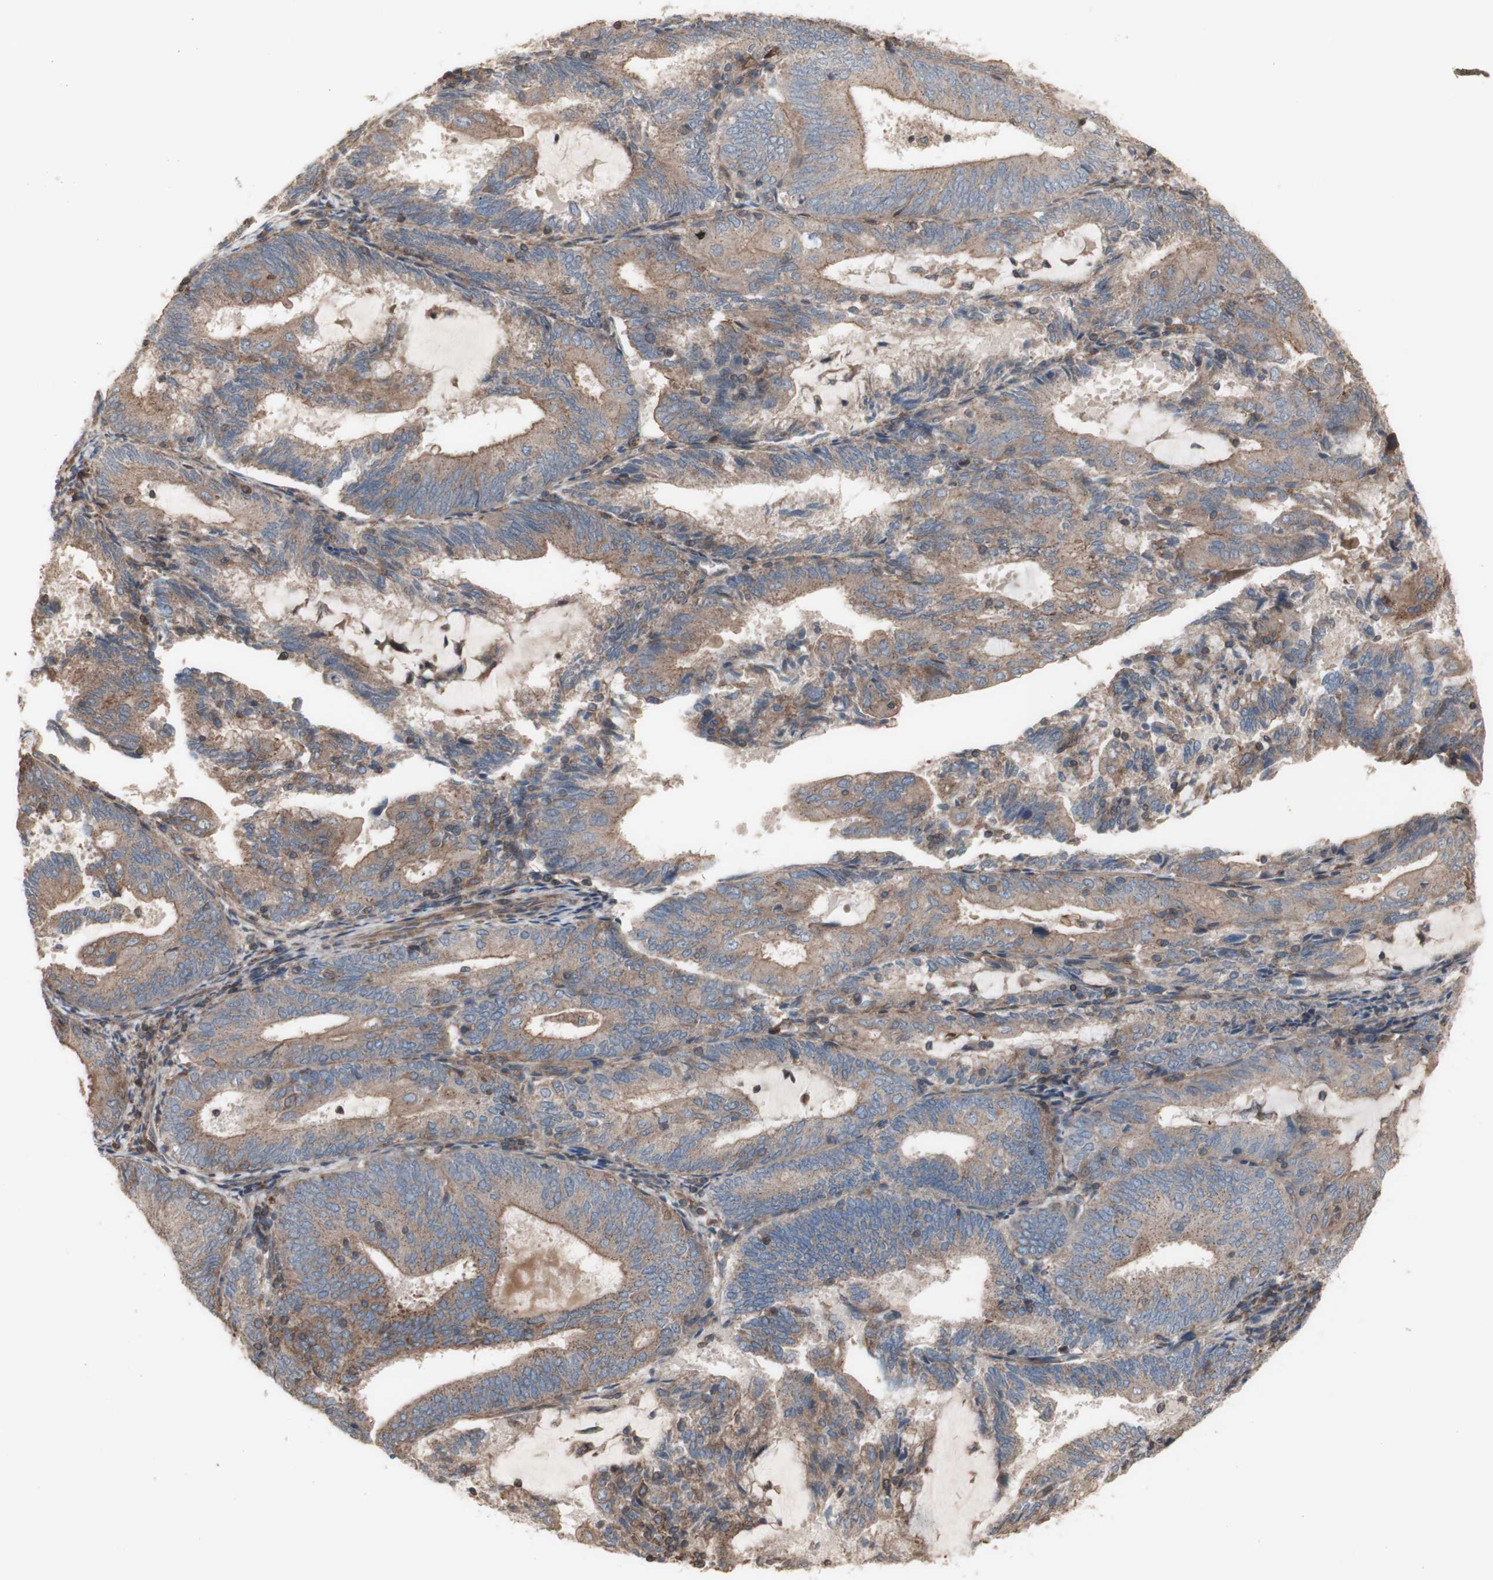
{"staining": {"intensity": "moderate", "quantity": ">75%", "location": "cytoplasmic/membranous"}, "tissue": "endometrial cancer", "cell_type": "Tumor cells", "image_type": "cancer", "snomed": [{"axis": "morphology", "description": "Adenocarcinoma, NOS"}, {"axis": "topography", "description": "Endometrium"}], "caption": "A high-resolution image shows IHC staining of endometrial cancer, which demonstrates moderate cytoplasmic/membranous positivity in approximately >75% of tumor cells.", "gene": "COPB1", "patient": {"sex": "female", "age": 81}}